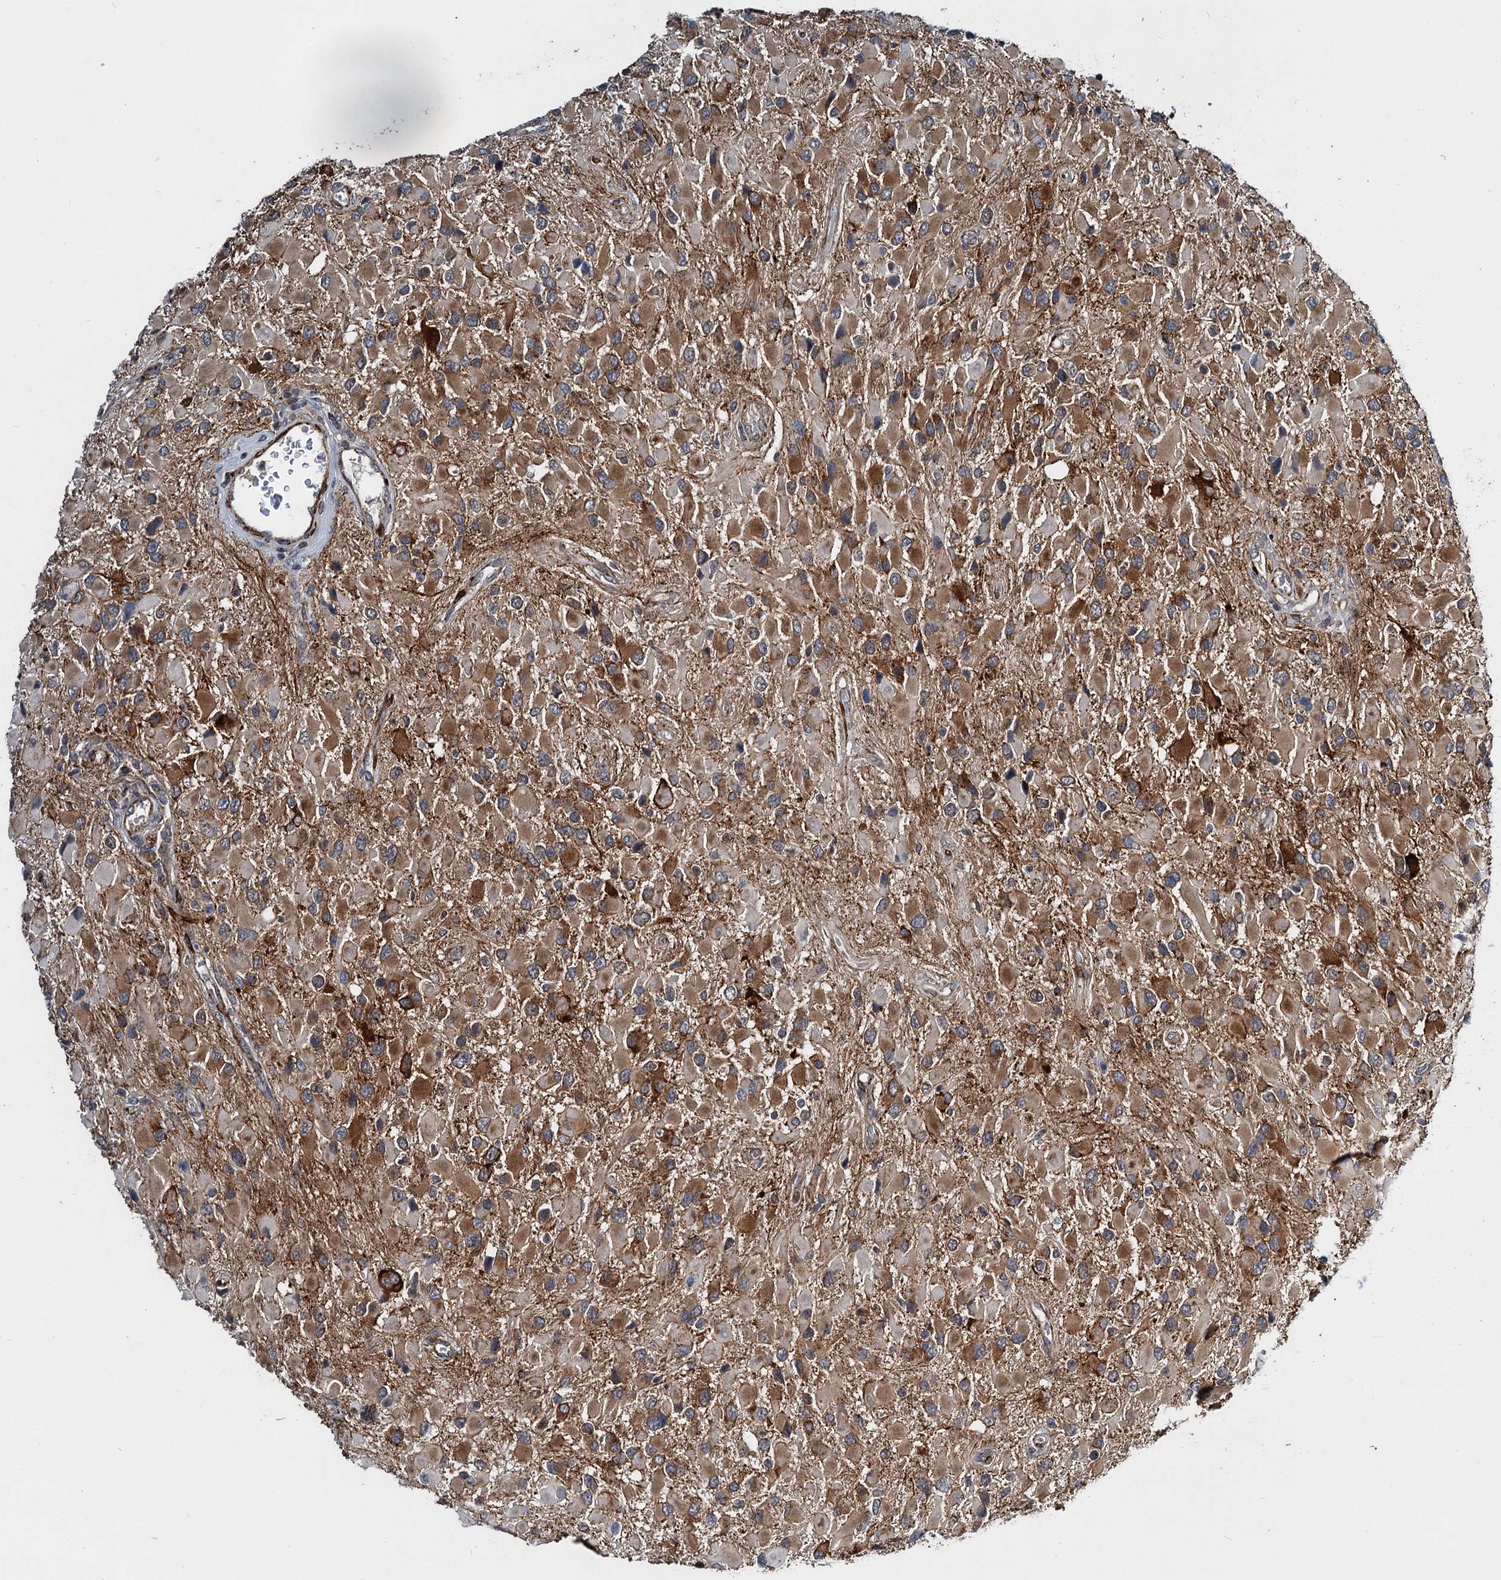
{"staining": {"intensity": "moderate", "quantity": ">75%", "location": "cytoplasmic/membranous"}, "tissue": "glioma", "cell_type": "Tumor cells", "image_type": "cancer", "snomed": [{"axis": "morphology", "description": "Glioma, malignant, High grade"}, {"axis": "topography", "description": "Brain"}], "caption": "A photomicrograph of human malignant high-grade glioma stained for a protein exhibits moderate cytoplasmic/membranous brown staining in tumor cells. (Brightfield microscopy of DAB IHC at high magnification).", "gene": "ARHGAP42", "patient": {"sex": "male", "age": 53}}